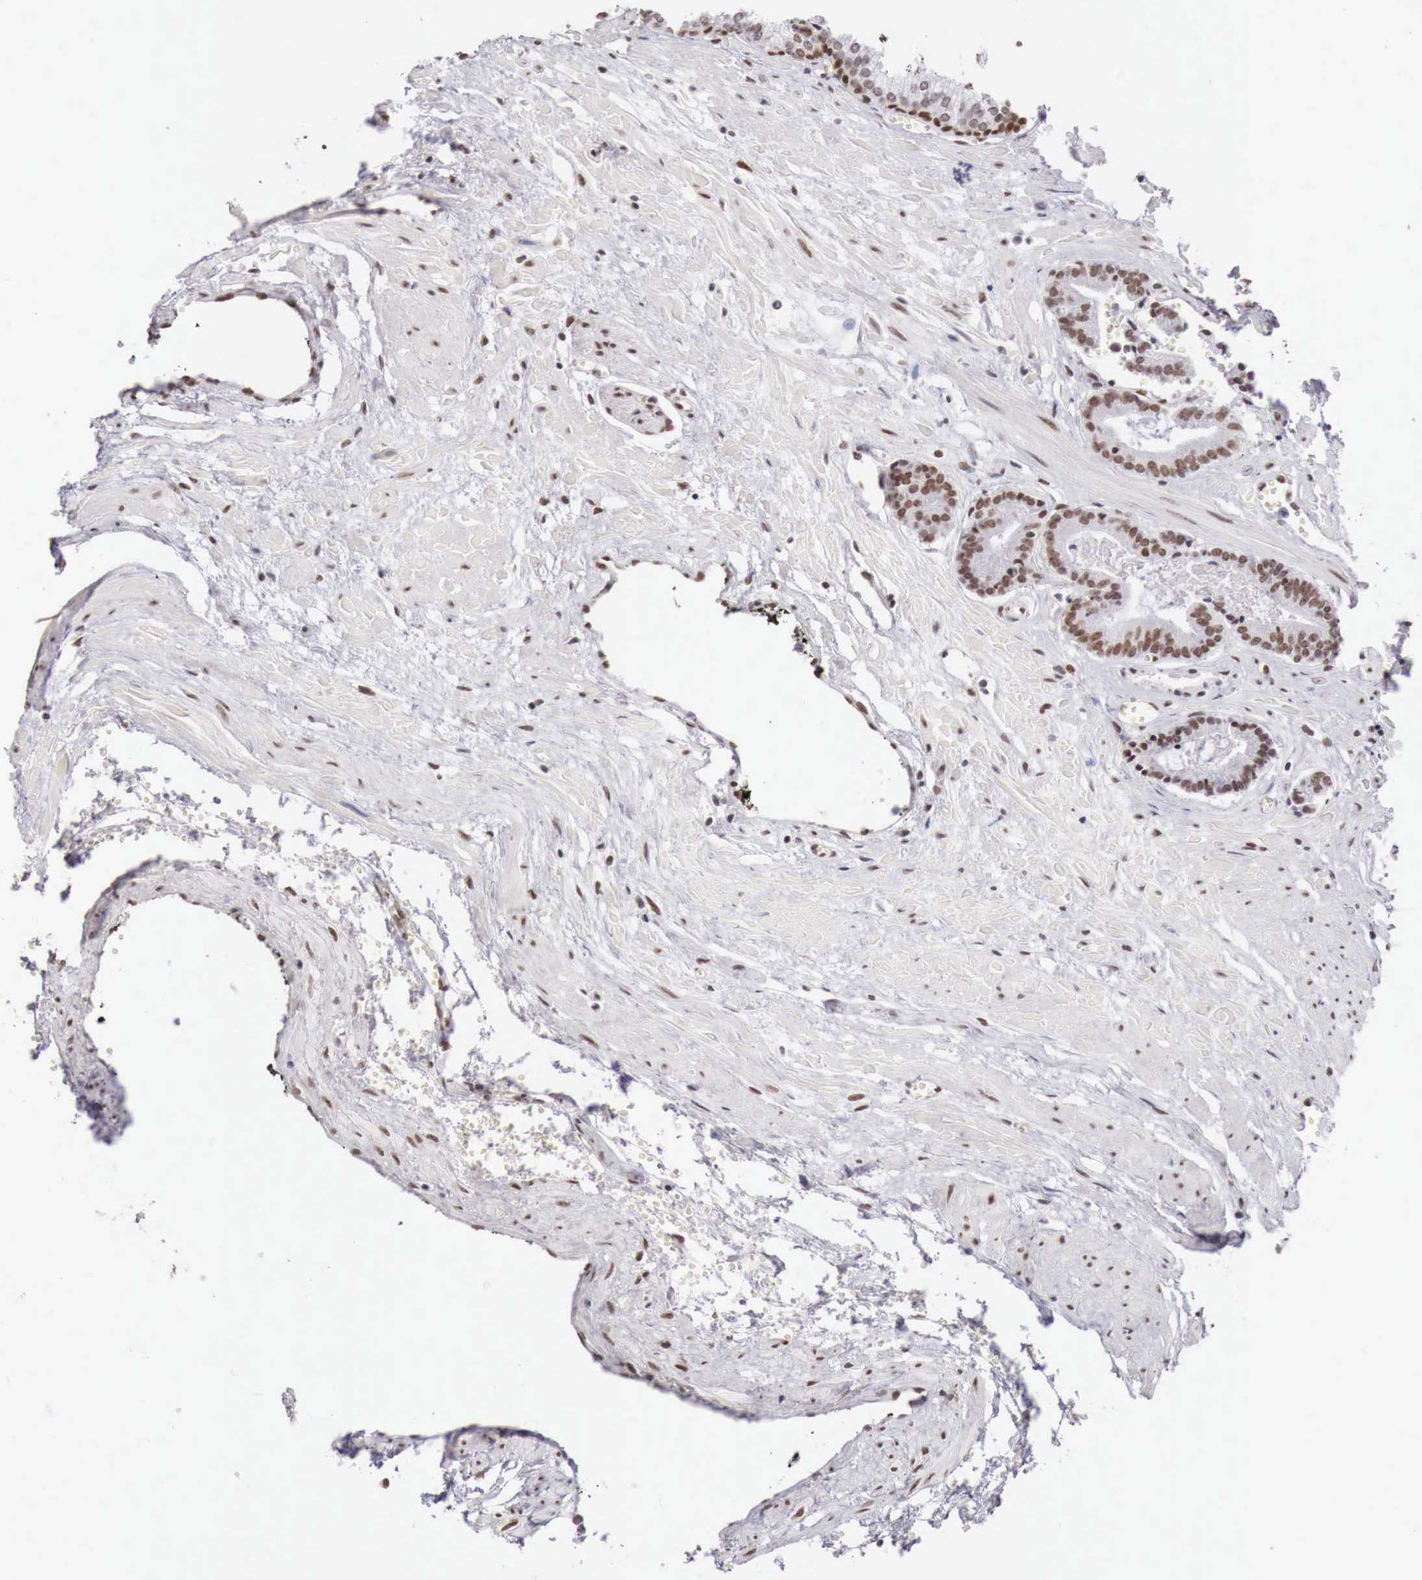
{"staining": {"intensity": "moderate", "quantity": "<25%", "location": "nuclear"}, "tissue": "prostate cancer", "cell_type": "Tumor cells", "image_type": "cancer", "snomed": [{"axis": "morphology", "description": "Adenocarcinoma, High grade"}, {"axis": "topography", "description": "Prostate"}], "caption": "A high-resolution photomicrograph shows immunohistochemistry (IHC) staining of prostate high-grade adenocarcinoma, which exhibits moderate nuclear staining in approximately <25% of tumor cells.", "gene": "PHF14", "patient": {"sex": "male", "age": 56}}